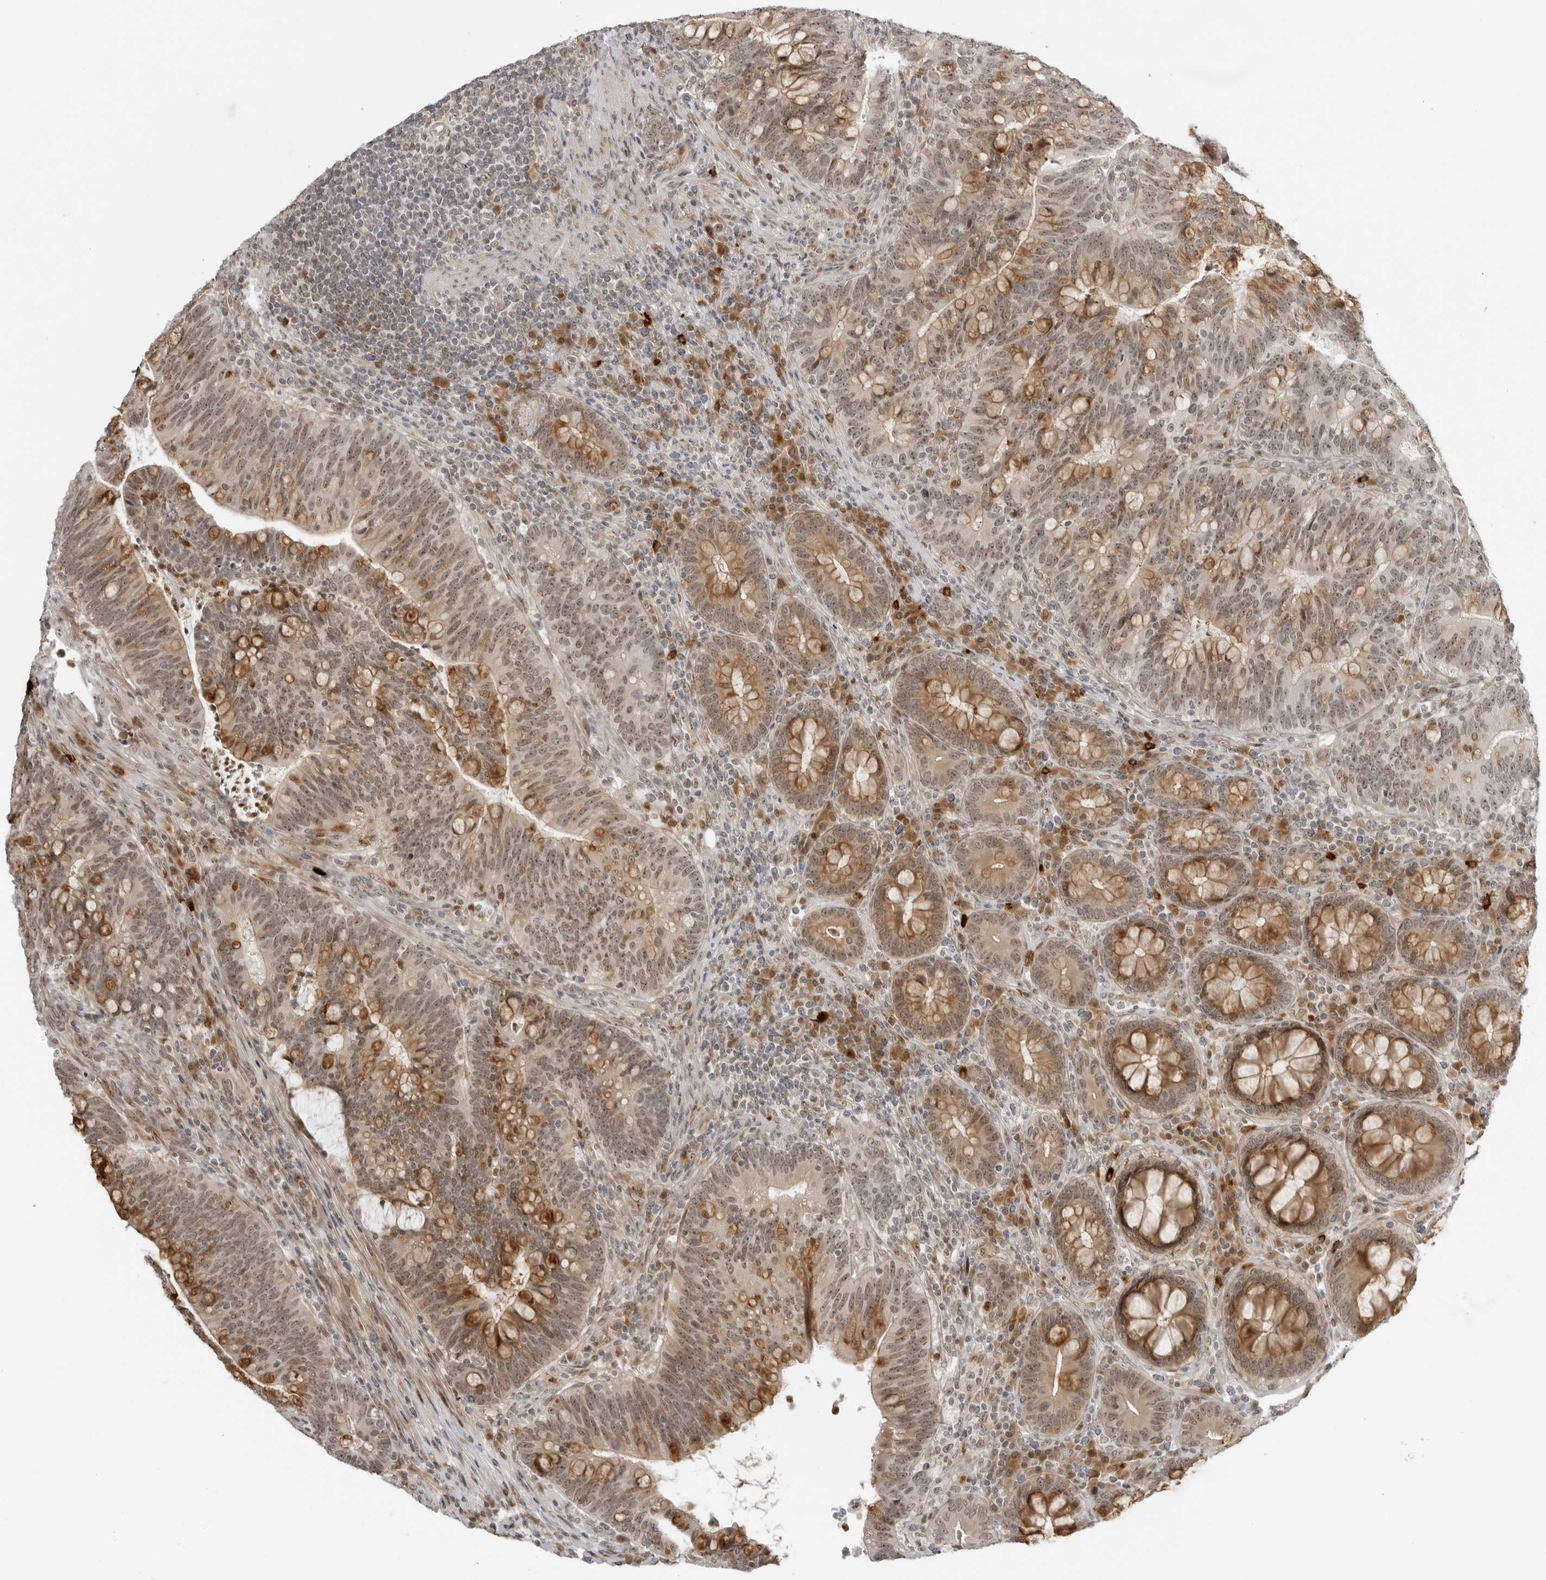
{"staining": {"intensity": "moderate", "quantity": ">75%", "location": "cytoplasmic/membranous,nuclear"}, "tissue": "colorectal cancer", "cell_type": "Tumor cells", "image_type": "cancer", "snomed": [{"axis": "morphology", "description": "Adenocarcinoma, NOS"}, {"axis": "topography", "description": "Colon"}], "caption": "Tumor cells display moderate cytoplasmic/membranous and nuclear expression in approximately >75% of cells in colorectal cancer.", "gene": "SUGCT", "patient": {"sex": "female", "age": 66}}